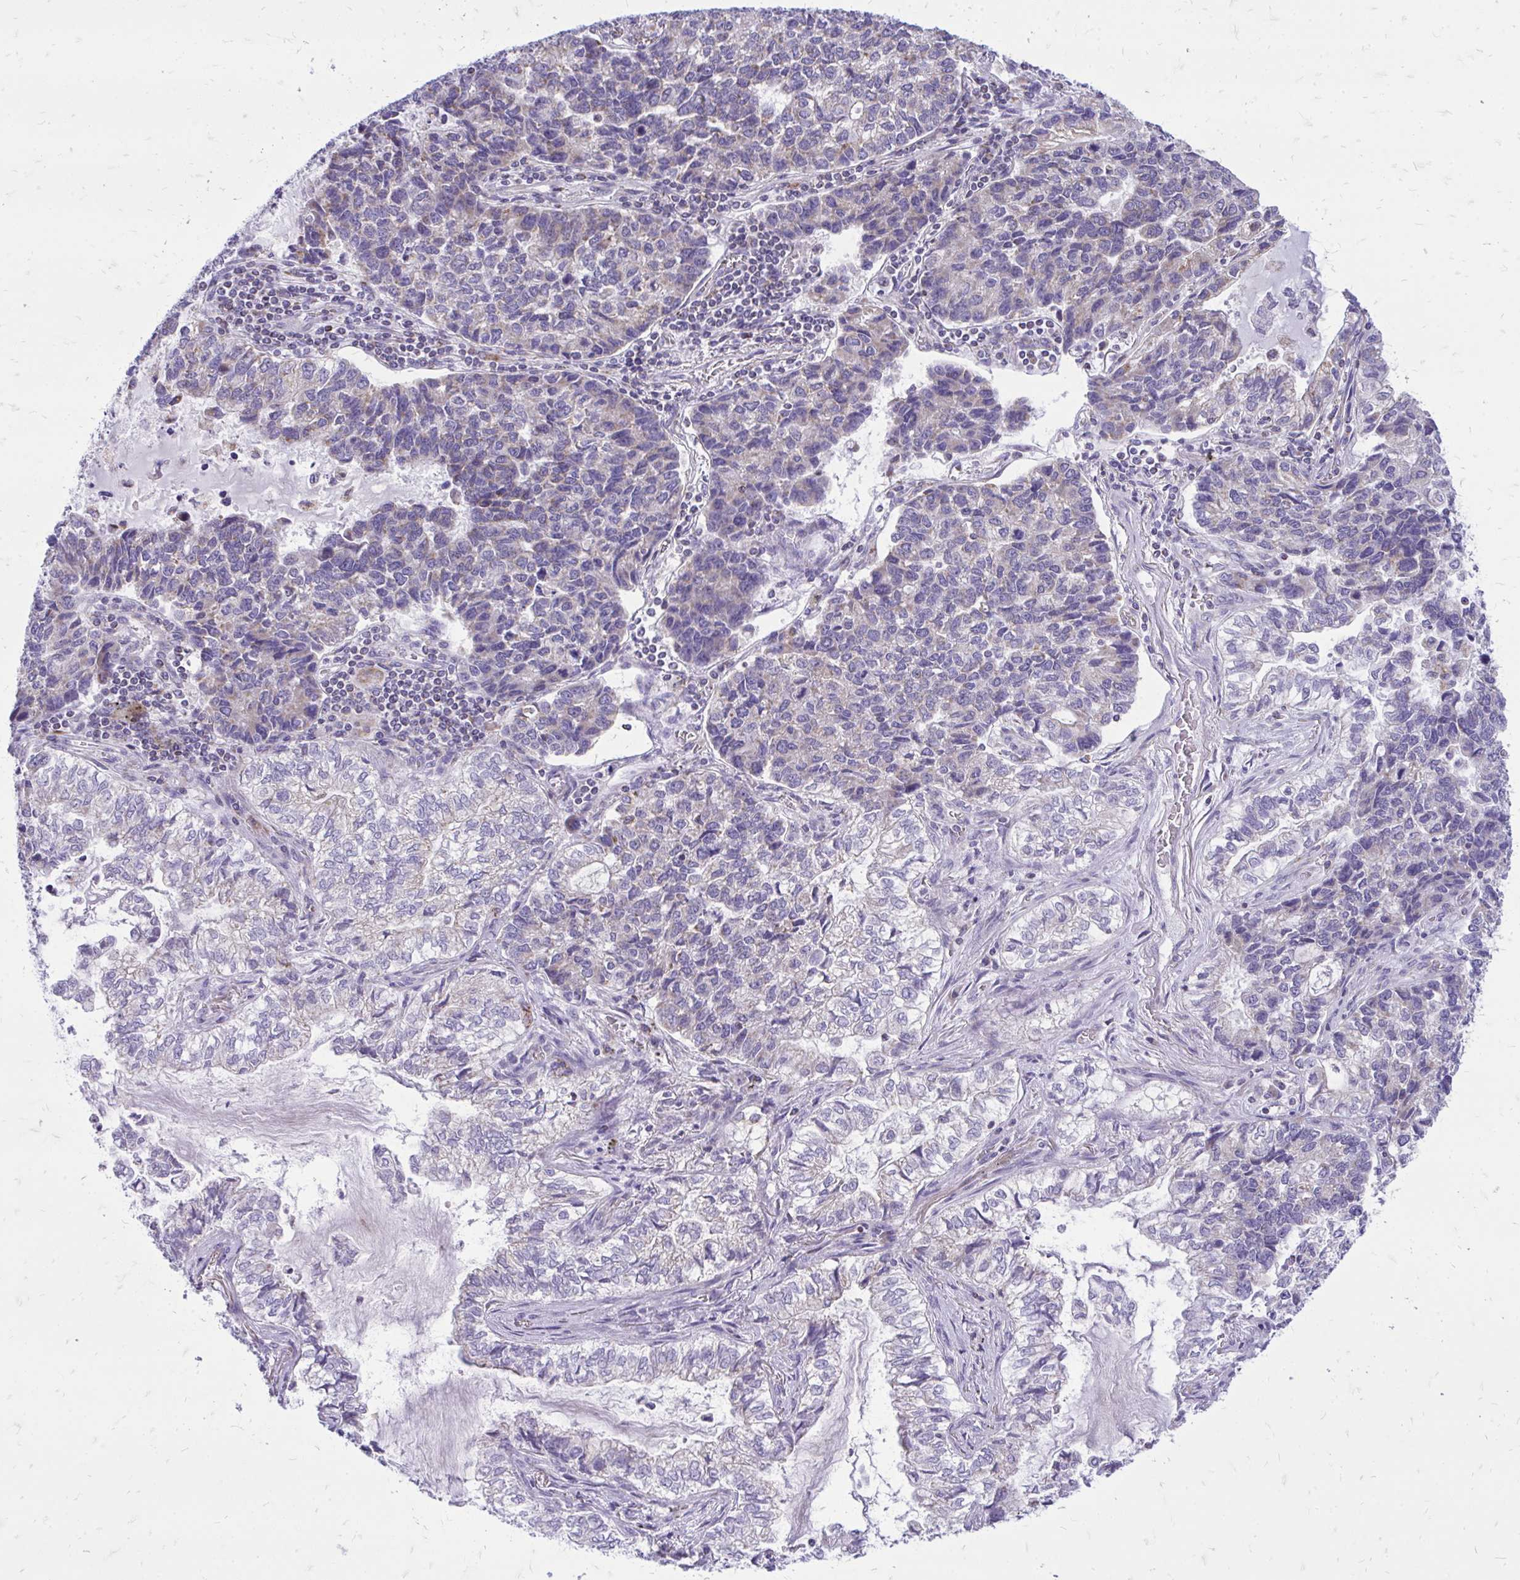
{"staining": {"intensity": "weak", "quantity": "<25%", "location": "cytoplasmic/membranous"}, "tissue": "lung cancer", "cell_type": "Tumor cells", "image_type": "cancer", "snomed": [{"axis": "morphology", "description": "Adenocarcinoma, NOS"}, {"axis": "topography", "description": "Lymph node"}, {"axis": "topography", "description": "Lung"}], "caption": "High power microscopy image of an immunohistochemistry micrograph of lung adenocarcinoma, revealing no significant positivity in tumor cells.", "gene": "SPTBN2", "patient": {"sex": "male", "age": 66}}